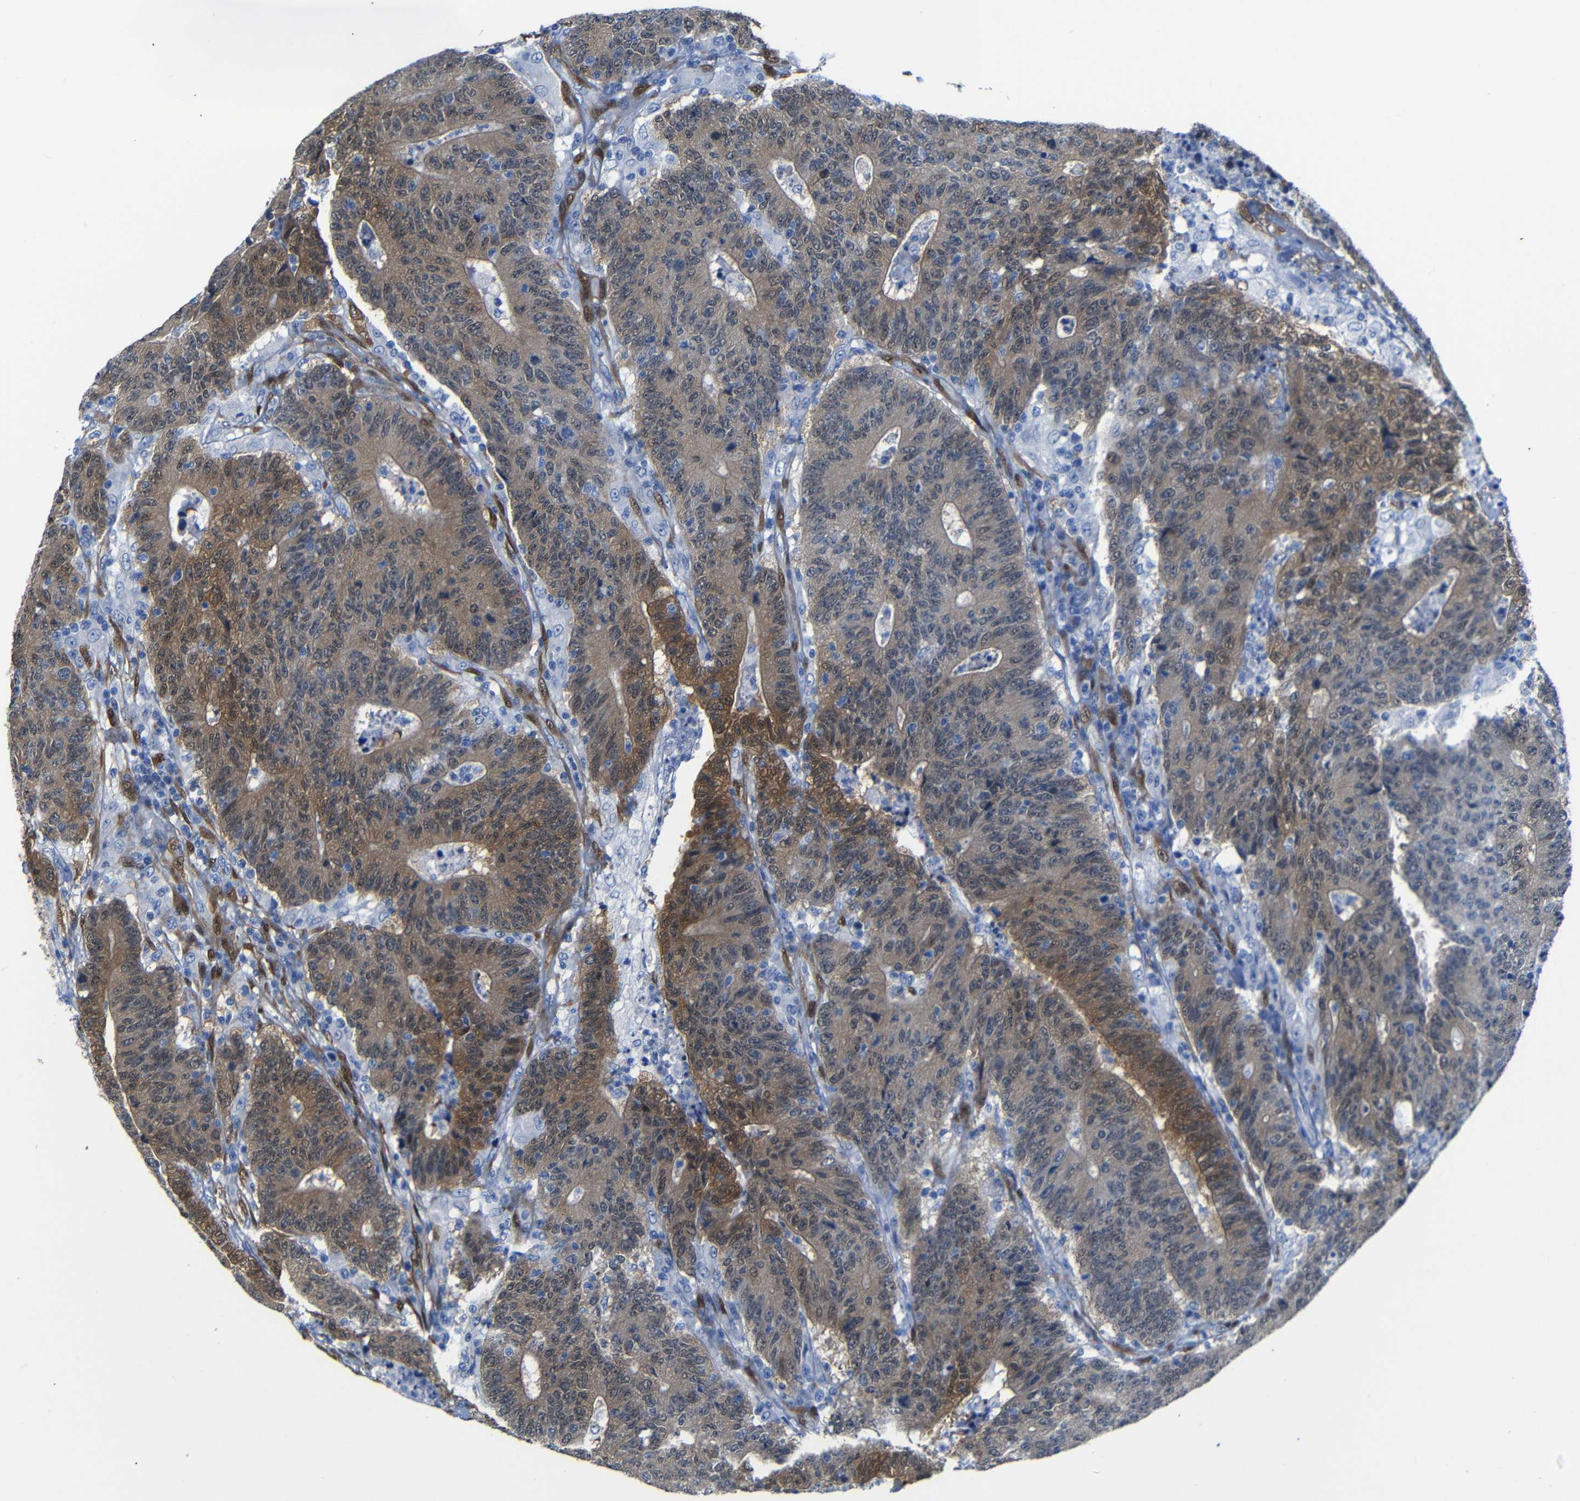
{"staining": {"intensity": "moderate", "quantity": ">75%", "location": "cytoplasmic/membranous"}, "tissue": "colorectal cancer", "cell_type": "Tumor cells", "image_type": "cancer", "snomed": [{"axis": "morphology", "description": "Normal tissue, NOS"}, {"axis": "morphology", "description": "Adenocarcinoma, NOS"}, {"axis": "topography", "description": "Colon"}], "caption": "Protein positivity by immunohistochemistry shows moderate cytoplasmic/membranous staining in about >75% of tumor cells in adenocarcinoma (colorectal).", "gene": "YAP1", "patient": {"sex": "female", "age": 75}}